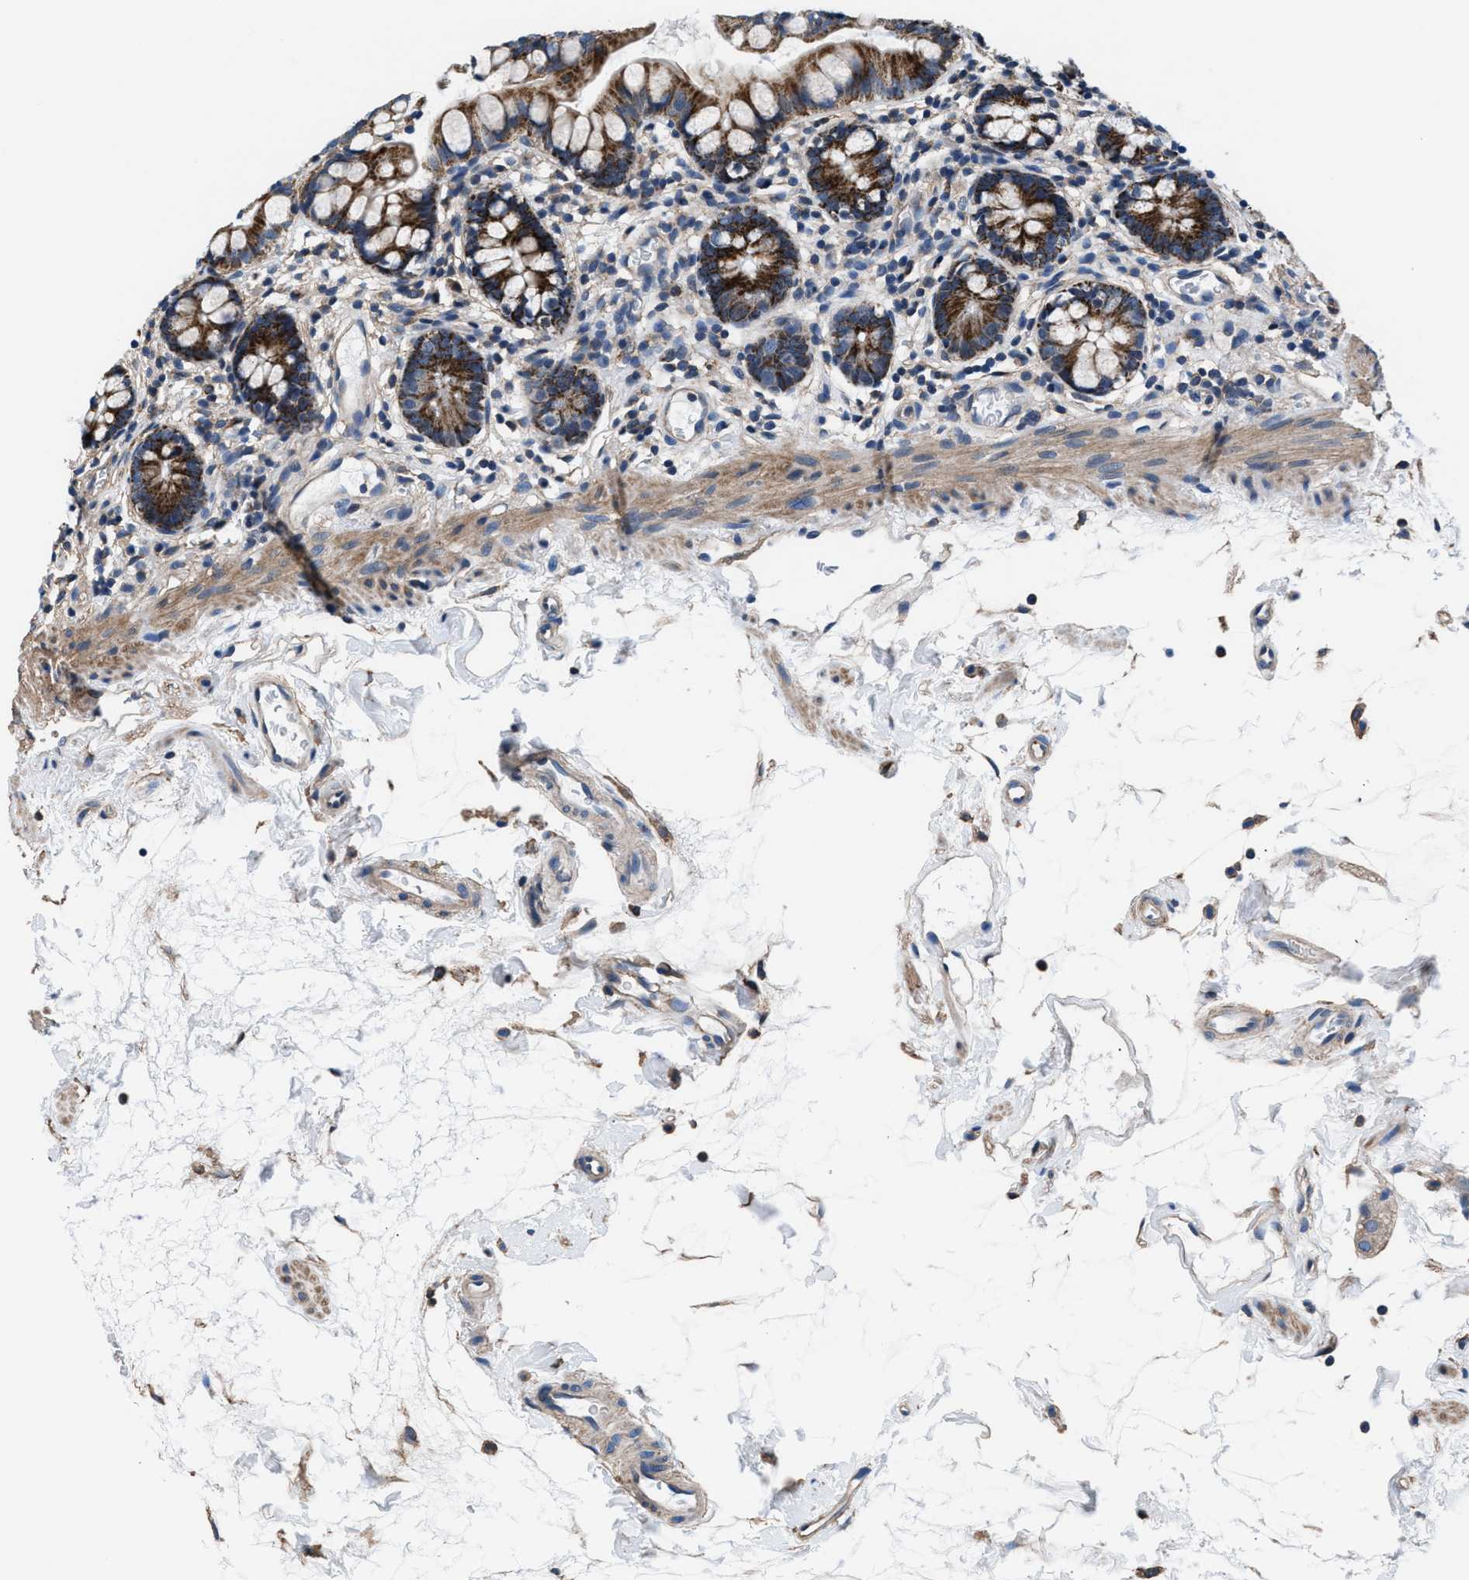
{"staining": {"intensity": "strong", "quantity": ">75%", "location": "cytoplasmic/membranous"}, "tissue": "small intestine", "cell_type": "Glandular cells", "image_type": "normal", "snomed": [{"axis": "morphology", "description": "Normal tissue, NOS"}, {"axis": "topography", "description": "Small intestine"}], "caption": "Immunohistochemistry micrograph of benign human small intestine stained for a protein (brown), which displays high levels of strong cytoplasmic/membranous expression in approximately >75% of glandular cells.", "gene": "NKTR", "patient": {"sex": "female", "age": 84}}